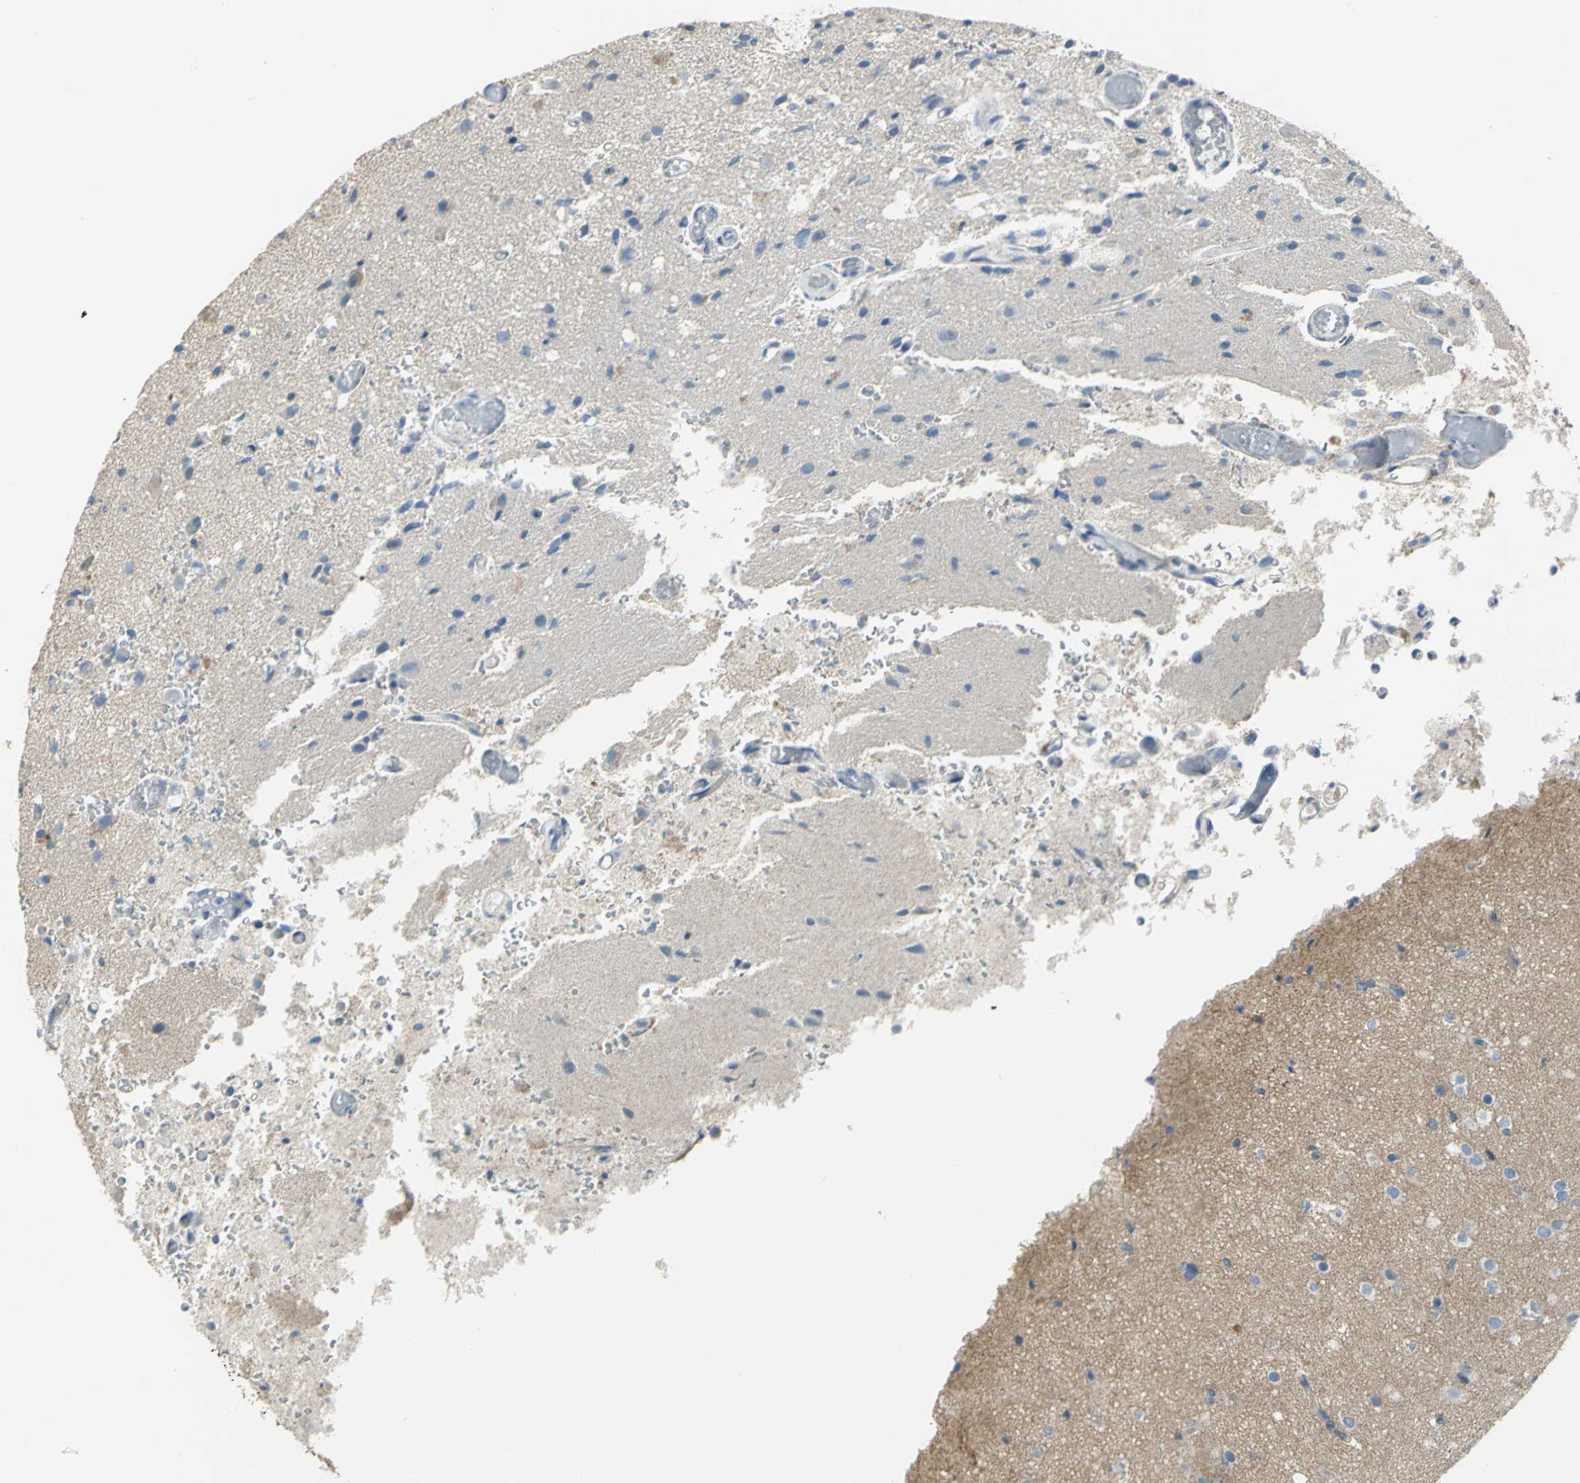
{"staining": {"intensity": "moderate", "quantity": "<25%", "location": "cytoplasmic/membranous"}, "tissue": "glioma", "cell_type": "Tumor cells", "image_type": "cancer", "snomed": [{"axis": "morphology", "description": "Normal tissue, NOS"}, {"axis": "morphology", "description": "Glioma, malignant, High grade"}, {"axis": "topography", "description": "Cerebral cortex"}], "caption": "Immunohistochemistry (IHC) photomicrograph of glioma stained for a protein (brown), which demonstrates low levels of moderate cytoplasmic/membranous positivity in approximately <25% of tumor cells.", "gene": "HTR1F", "patient": {"sex": "male", "age": 77}}